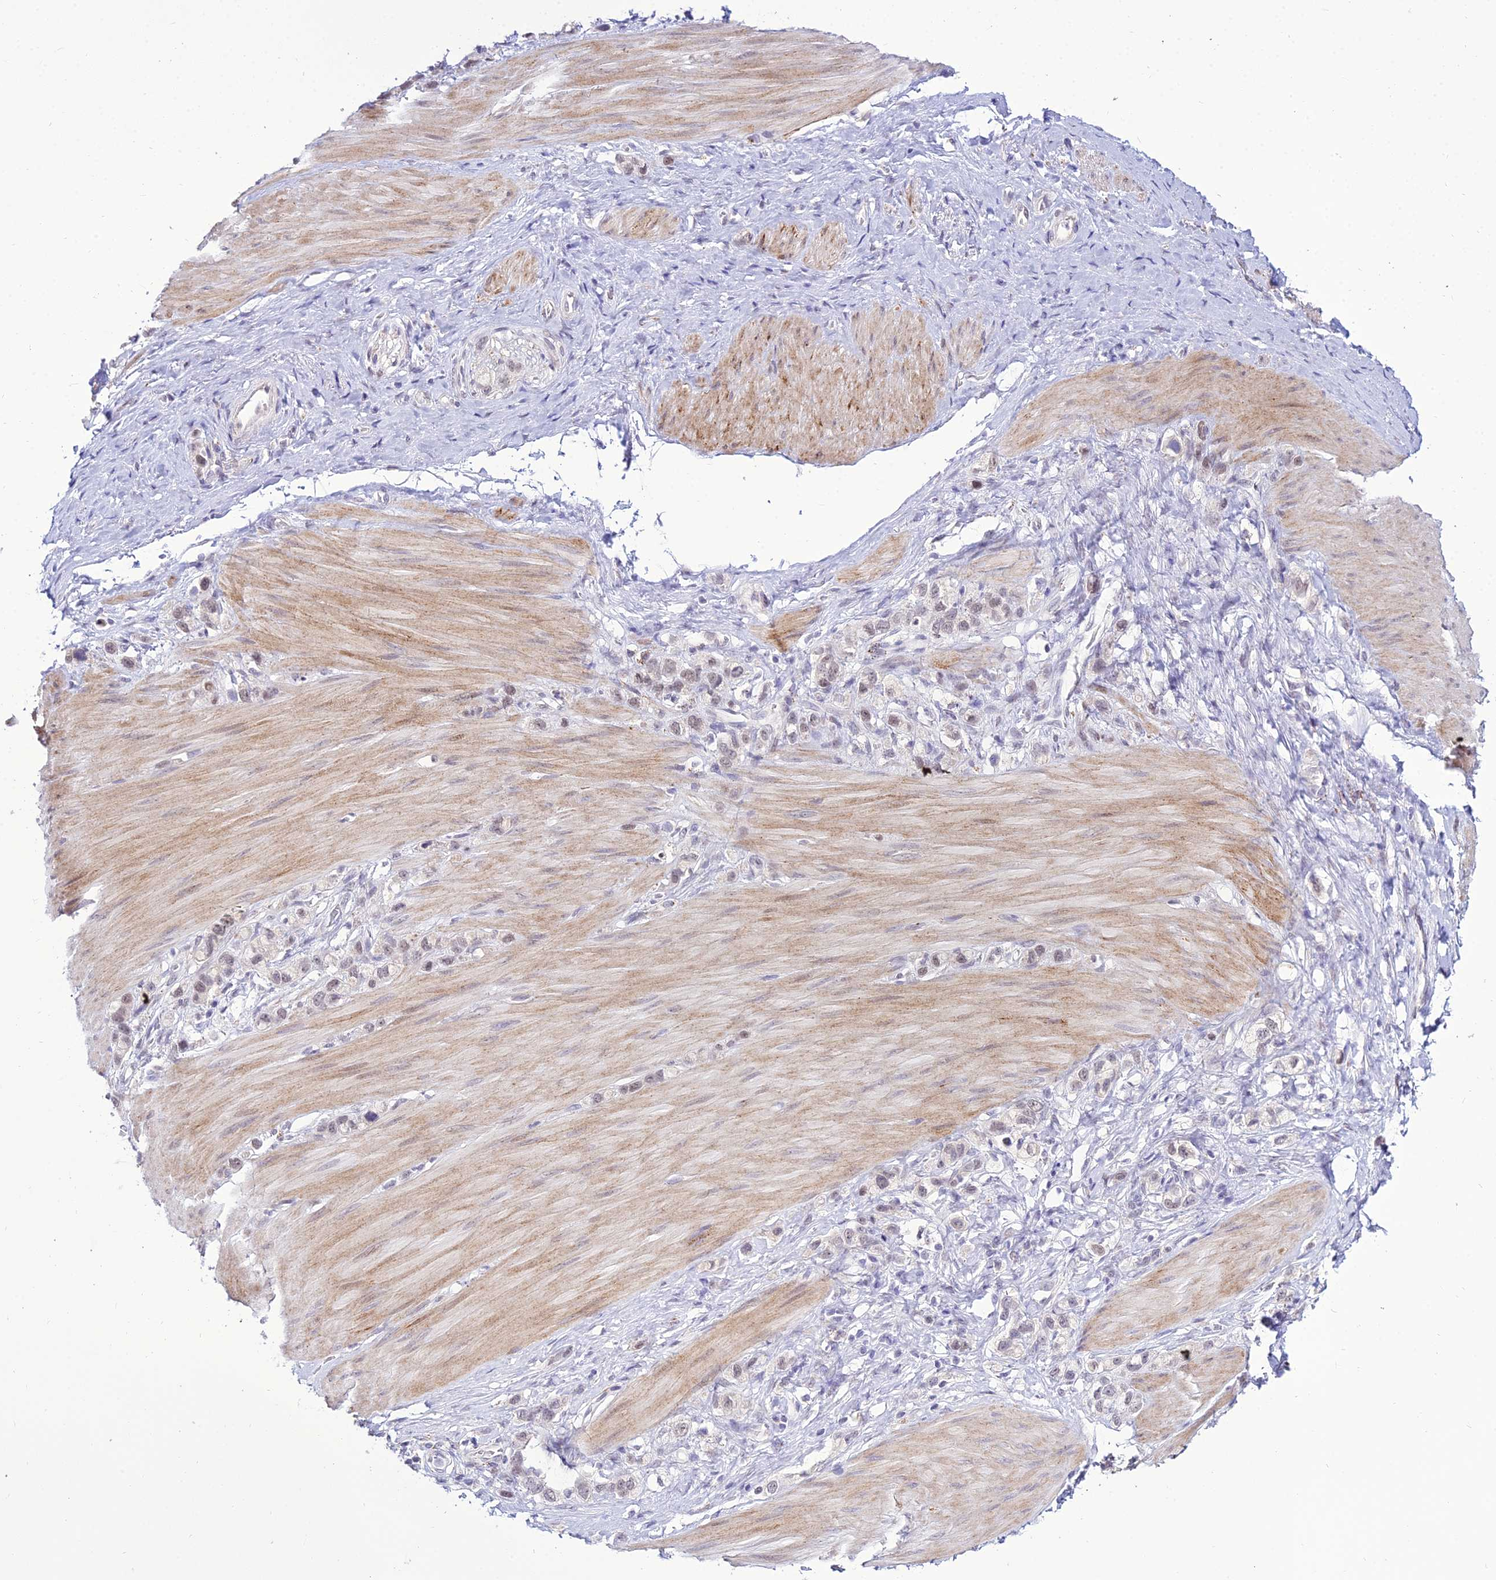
{"staining": {"intensity": "negative", "quantity": "none", "location": "none"}, "tissue": "stomach cancer", "cell_type": "Tumor cells", "image_type": "cancer", "snomed": [{"axis": "morphology", "description": "Adenocarcinoma, NOS"}, {"axis": "topography", "description": "Stomach"}], "caption": "A high-resolution image shows immunohistochemistry staining of stomach cancer (adenocarcinoma), which demonstrates no significant positivity in tumor cells.", "gene": "C6orf163", "patient": {"sex": "female", "age": 65}}